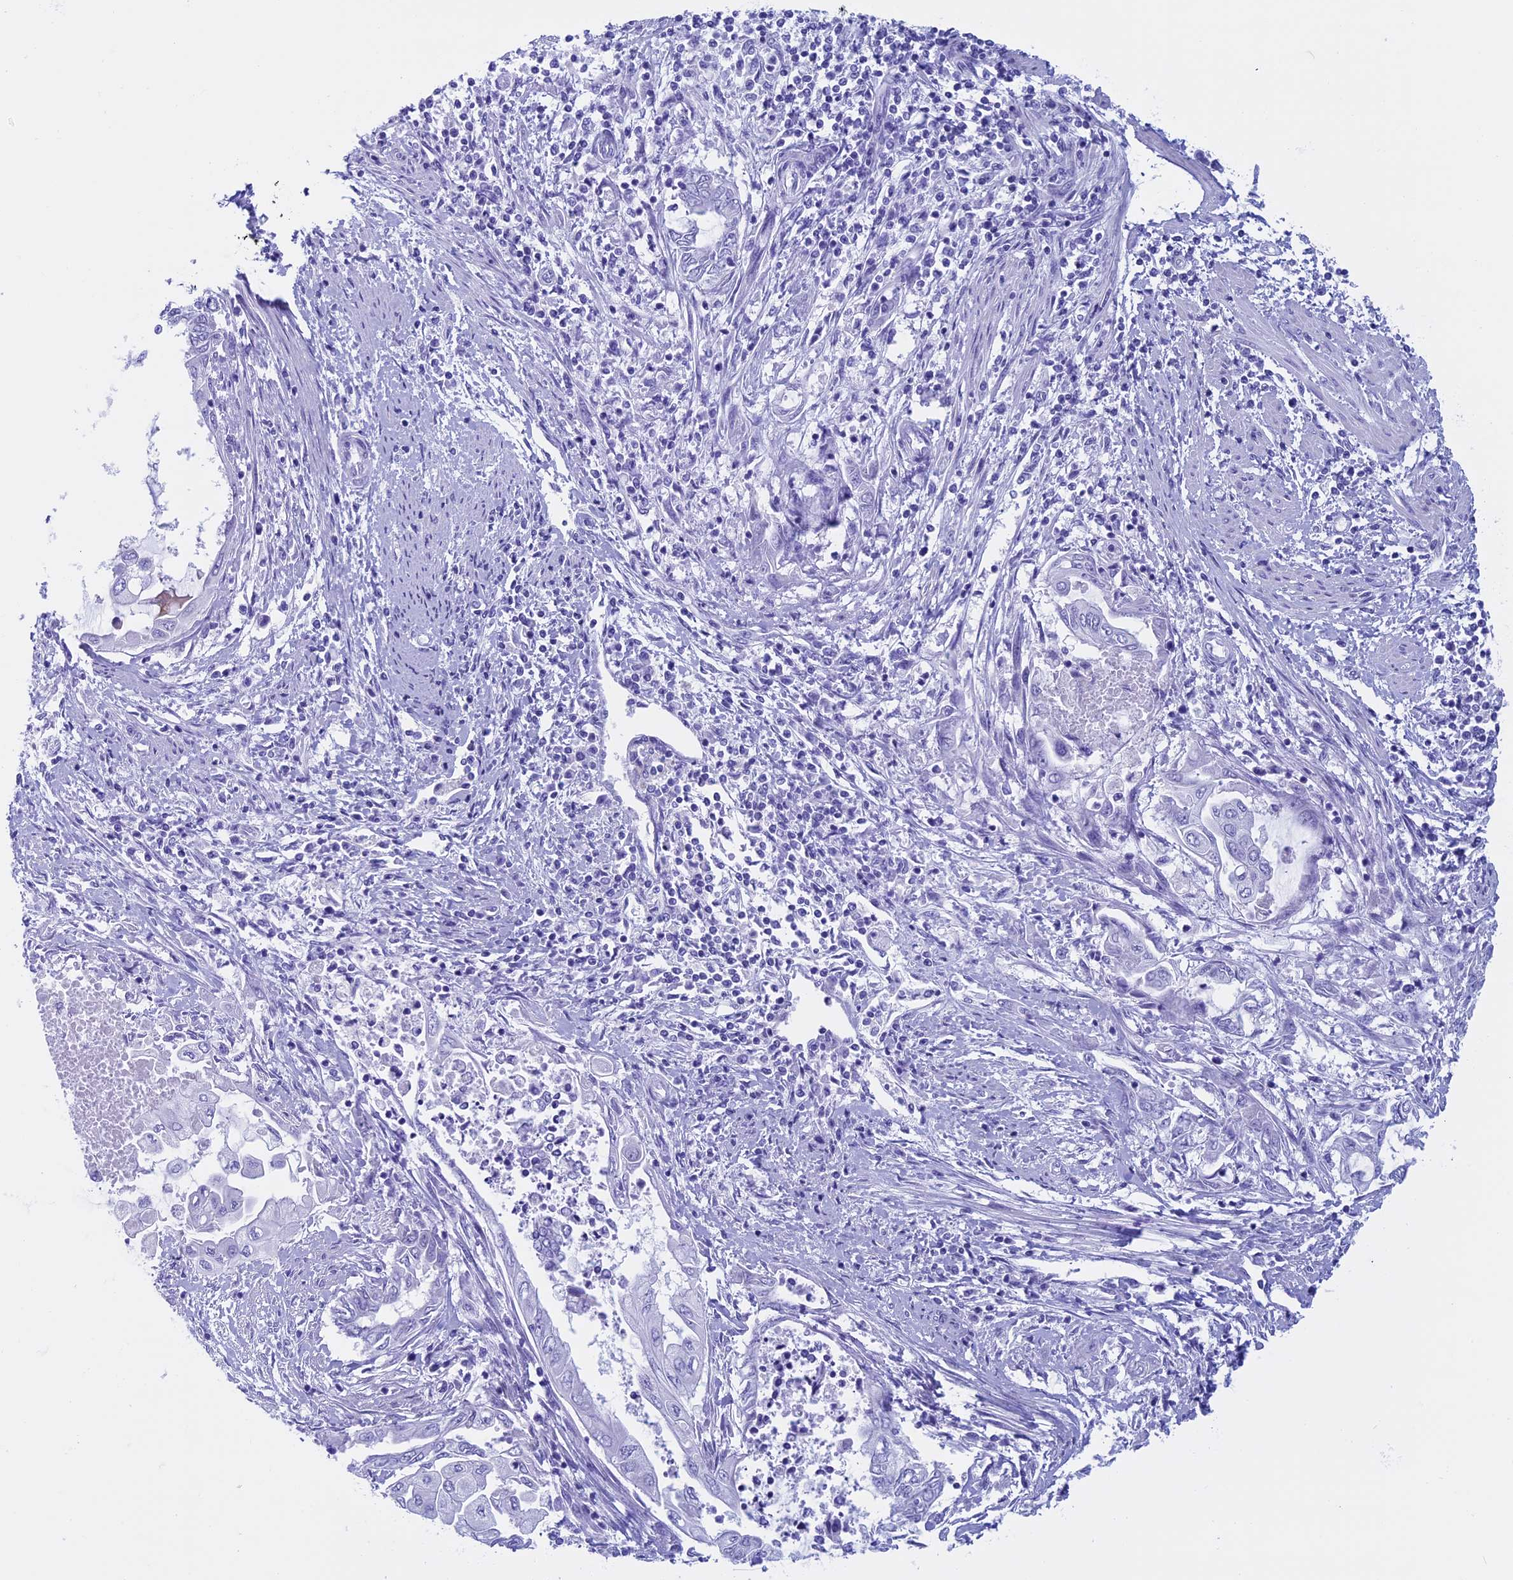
{"staining": {"intensity": "negative", "quantity": "none", "location": "none"}, "tissue": "endometrial cancer", "cell_type": "Tumor cells", "image_type": "cancer", "snomed": [{"axis": "morphology", "description": "Adenocarcinoma, NOS"}, {"axis": "topography", "description": "Uterus"}, {"axis": "topography", "description": "Endometrium"}], "caption": "Image shows no significant protein staining in tumor cells of adenocarcinoma (endometrial).", "gene": "FAM169A", "patient": {"sex": "female", "age": 70}}